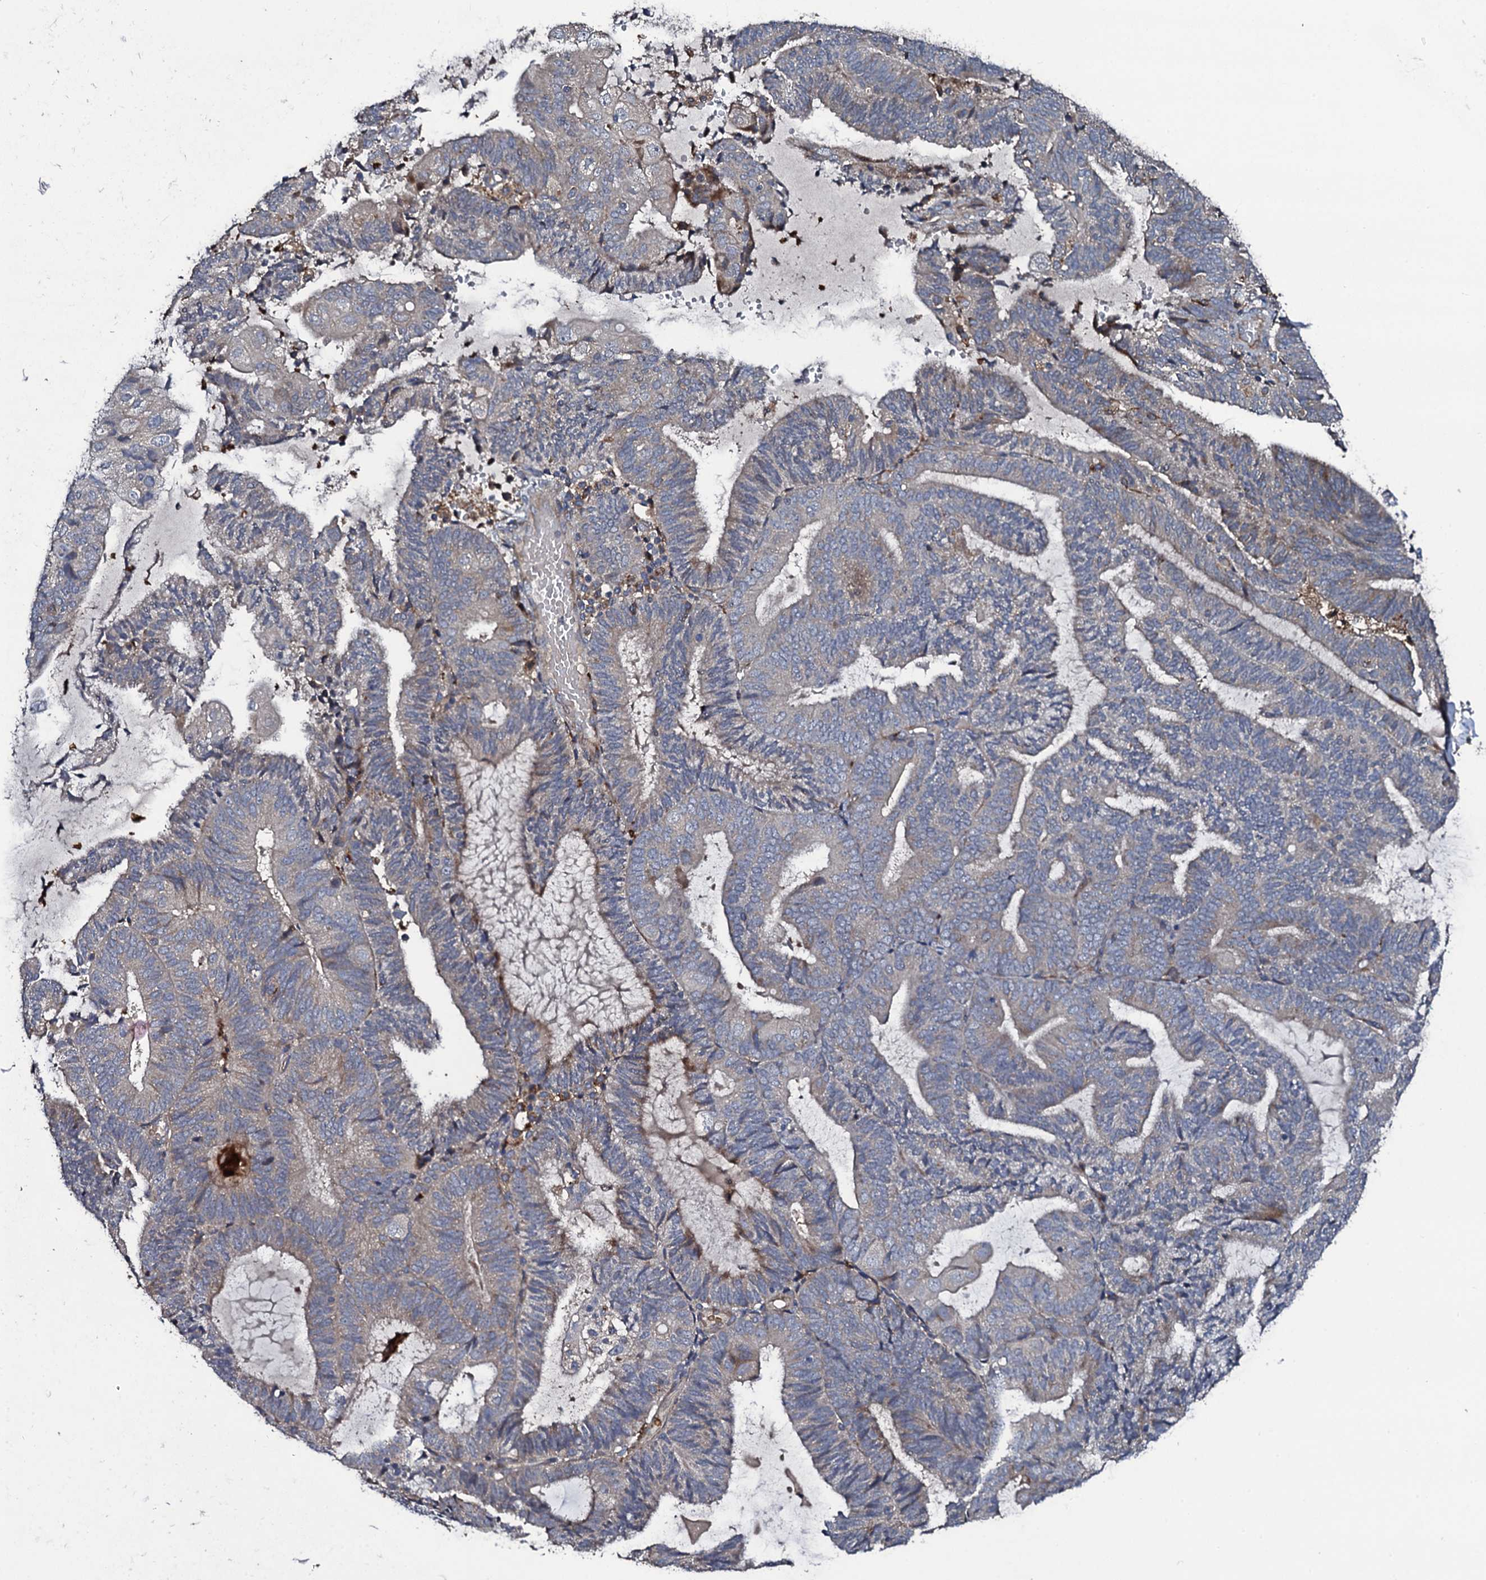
{"staining": {"intensity": "weak", "quantity": "<25%", "location": "cytoplasmic/membranous"}, "tissue": "endometrial cancer", "cell_type": "Tumor cells", "image_type": "cancer", "snomed": [{"axis": "morphology", "description": "Adenocarcinoma, NOS"}, {"axis": "topography", "description": "Endometrium"}], "caption": "The micrograph demonstrates no staining of tumor cells in endometrial cancer (adenocarcinoma).", "gene": "LRRC28", "patient": {"sex": "female", "age": 81}}